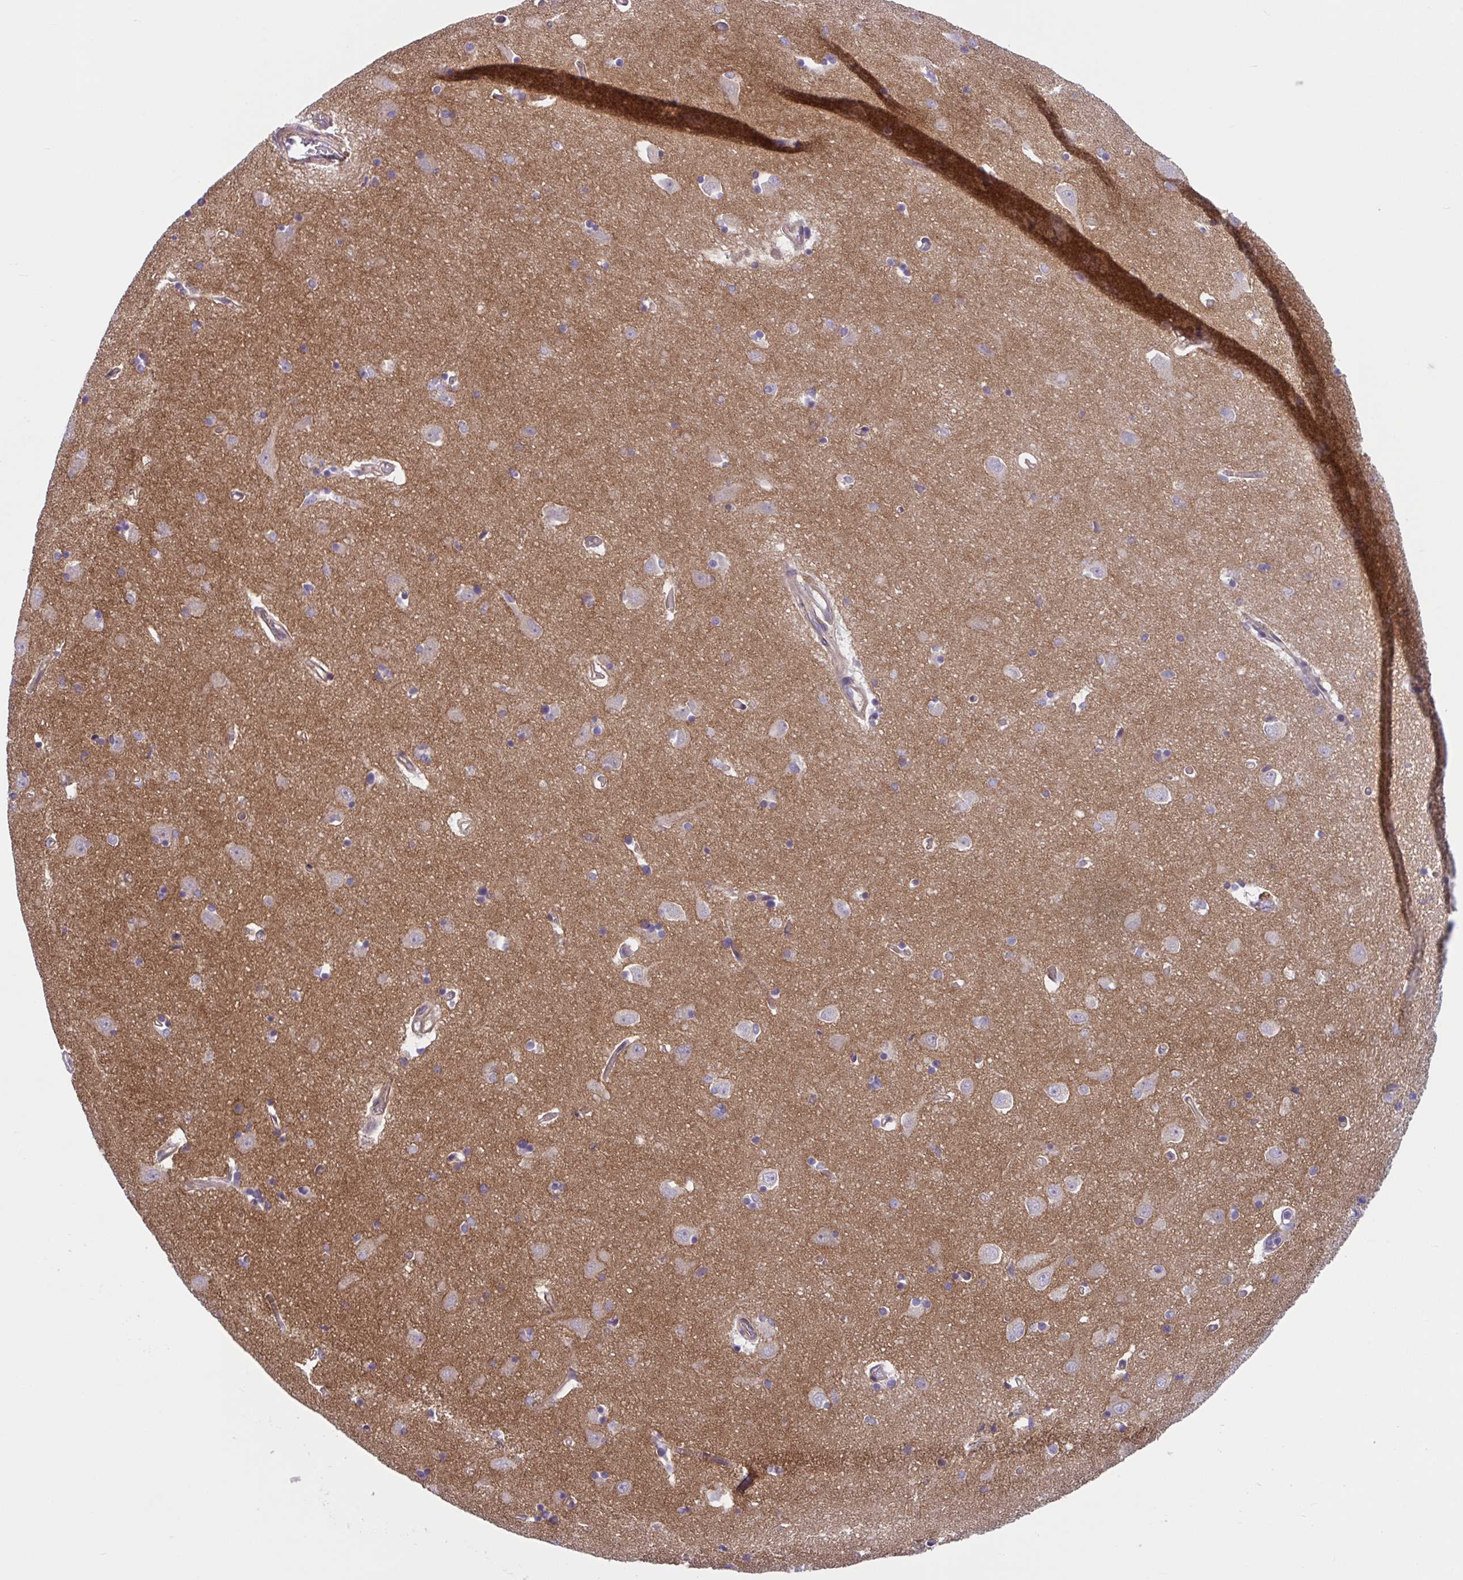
{"staining": {"intensity": "weak", "quantity": "<25%", "location": "cytoplasmic/membranous"}, "tissue": "caudate", "cell_type": "Glial cells", "image_type": "normal", "snomed": [{"axis": "morphology", "description": "Normal tissue, NOS"}, {"axis": "topography", "description": "Lateral ventricle wall"}, {"axis": "topography", "description": "Hippocampus"}], "caption": "A histopathology image of human caudate is negative for staining in glial cells. (DAB immunohistochemistry visualized using brightfield microscopy, high magnification).", "gene": "TTC7B", "patient": {"sex": "female", "age": 63}}